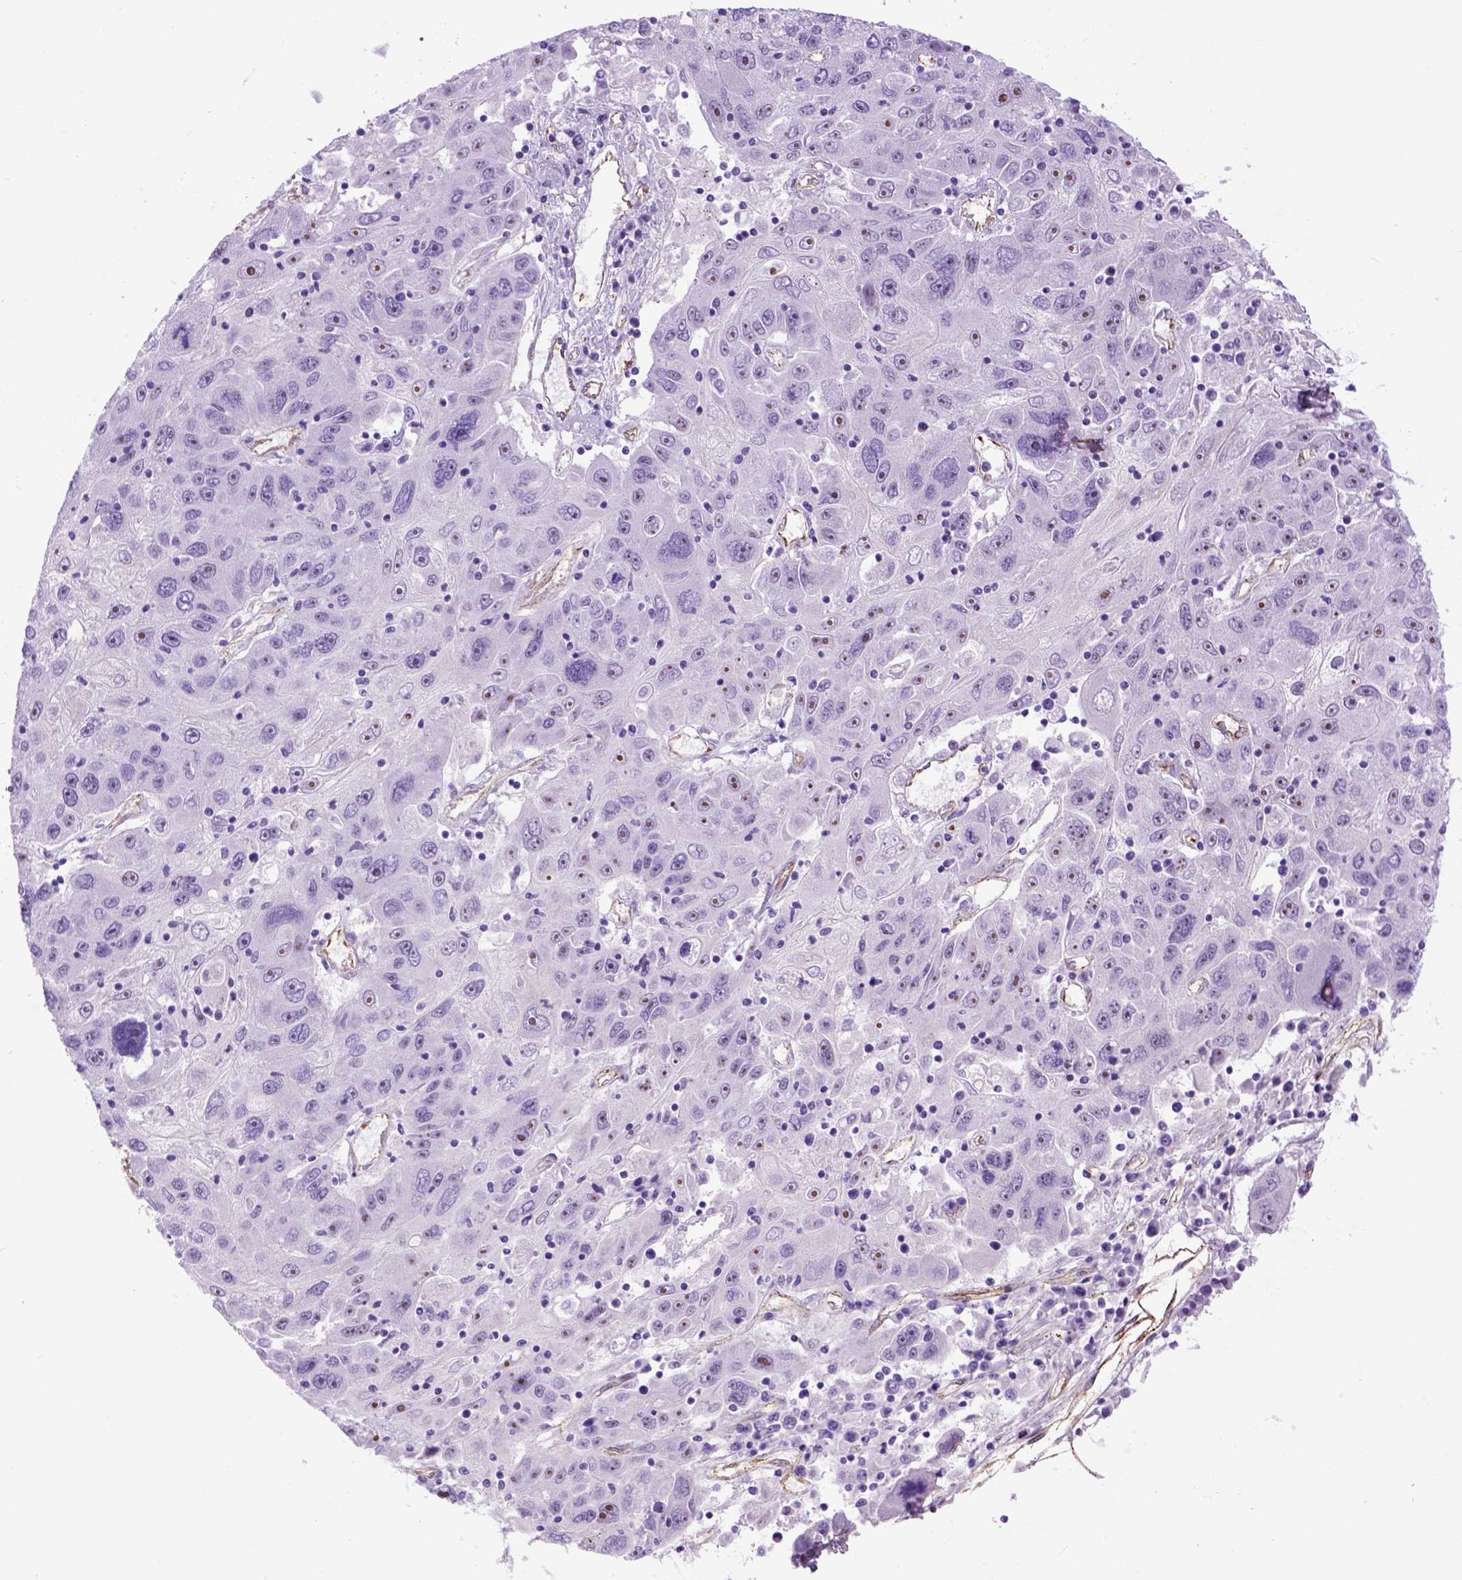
{"staining": {"intensity": "negative", "quantity": "none", "location": "none"}, "tissue": "stomach cancer", "cell_type": "Tumor cells", "image_type": "cancer", "snomed": [{"axis": "morphology", "description": "Adenocarcinoma, NOS"}, {"axis": "topography", "description": "Stomach"}], "caption": "A micrograph of human stomach cancer (adenocarcinoma) is negative for staining in tumor cells. The staining is performed using DAB brown chromogen with nuclei counter-stained in using hematoxylin.", "gene": "ENG", "patient": {"sex": "male", "age": 56}}